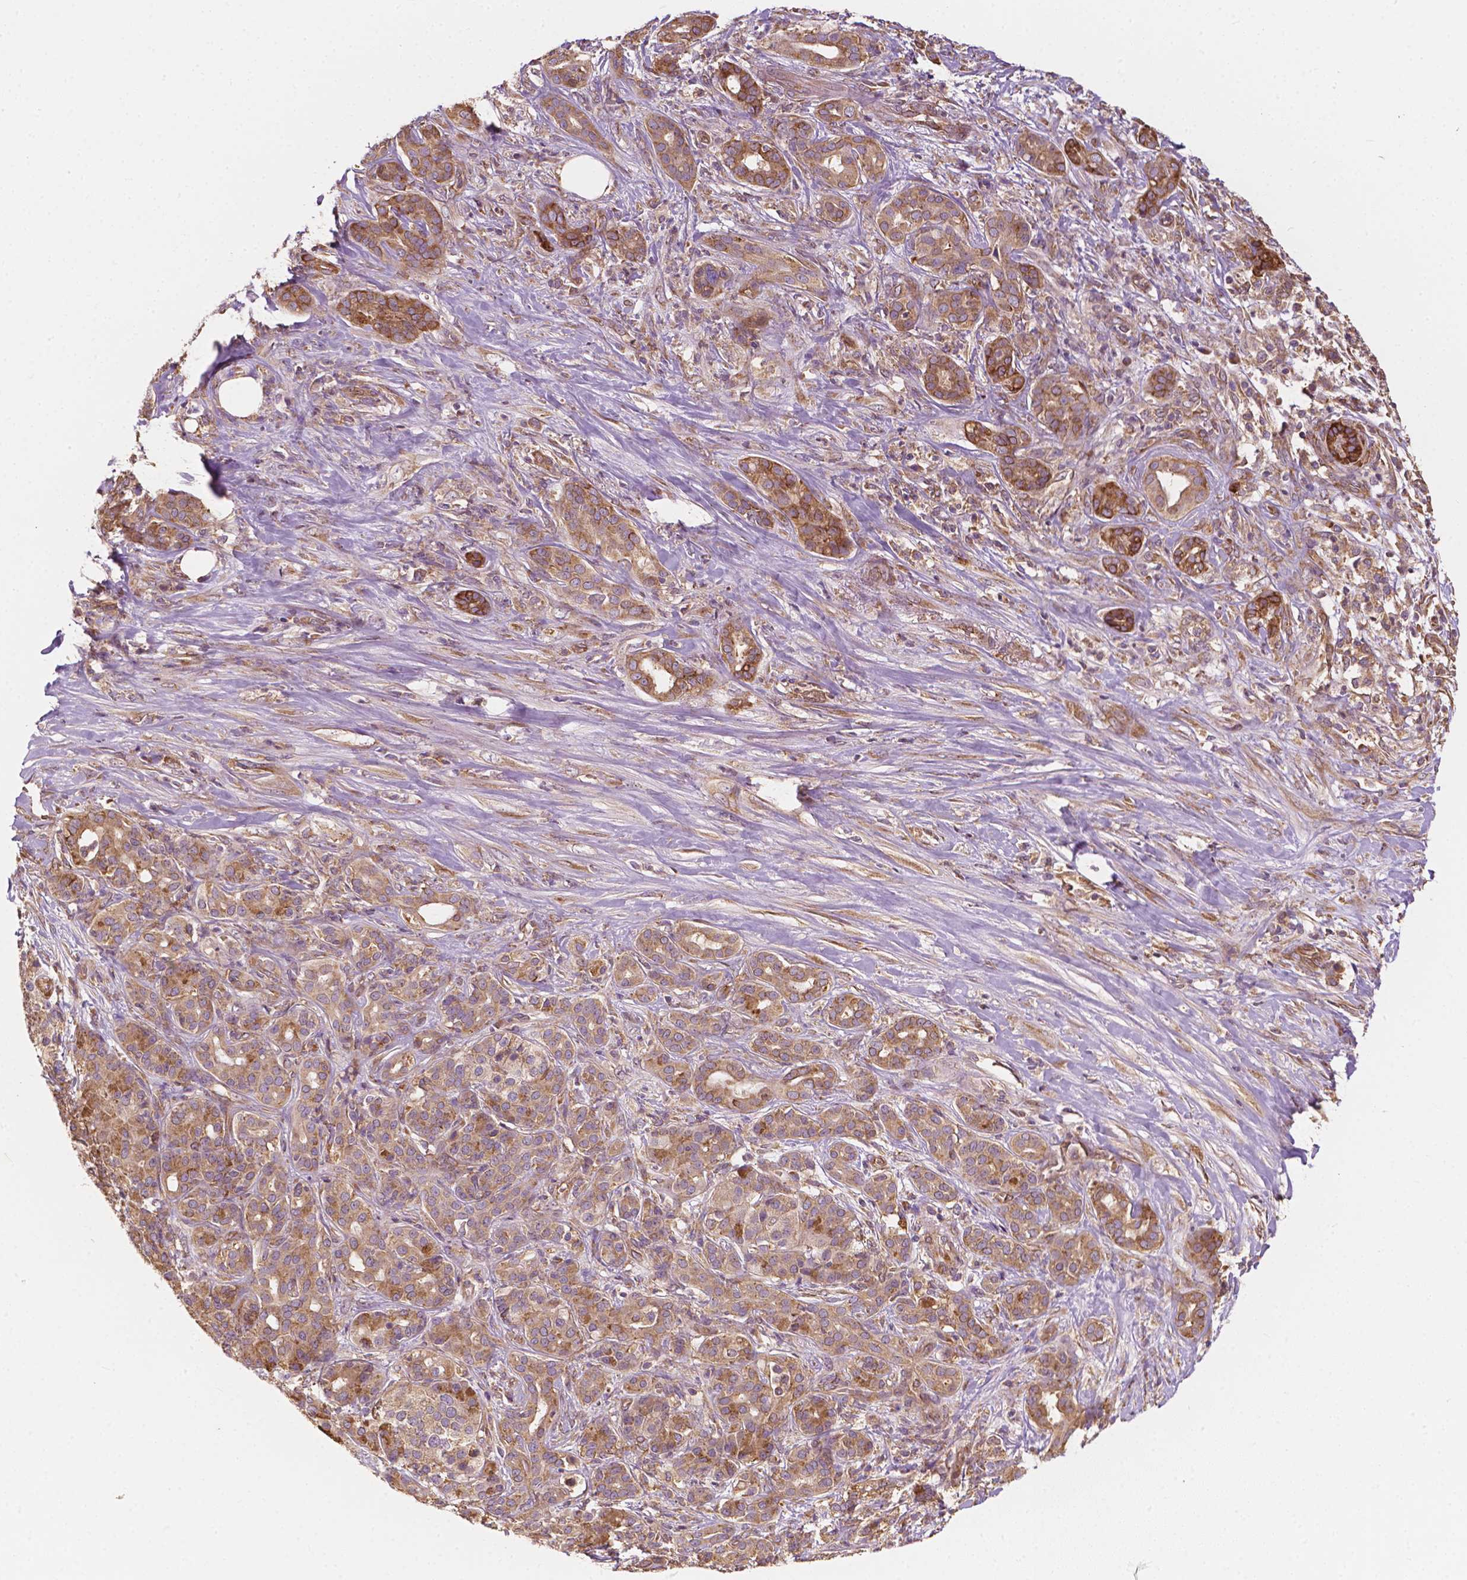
{"staining": {"intensity": "moderate", "quantity": ">75%", "location": "cytoplasmic/membranous"}, "tissue": "pancreatic cancer", "cell_type": "Tumor cells", "image_type": "cancer", "snomed": [{"axis": "morphology", "description": "Normal tissue, NOS"}, {"axis": "morphology", "description": "Inflammation, NOS"}, {"axis": "morphology", "description": "Adenocarcinoma, NOS"}, {"axis": "topography", "description": "Pancreas"}], "caption": "Protein analysis of pancreatic adenocarcinoma tissue shows moderate cytoplasmic/membranous expression in about >75% of tumor cells. (IHC, brightfield microscopy, high magnification).", "gene": "G3BP1", "patient": {"sex": "male", "age": 57}}